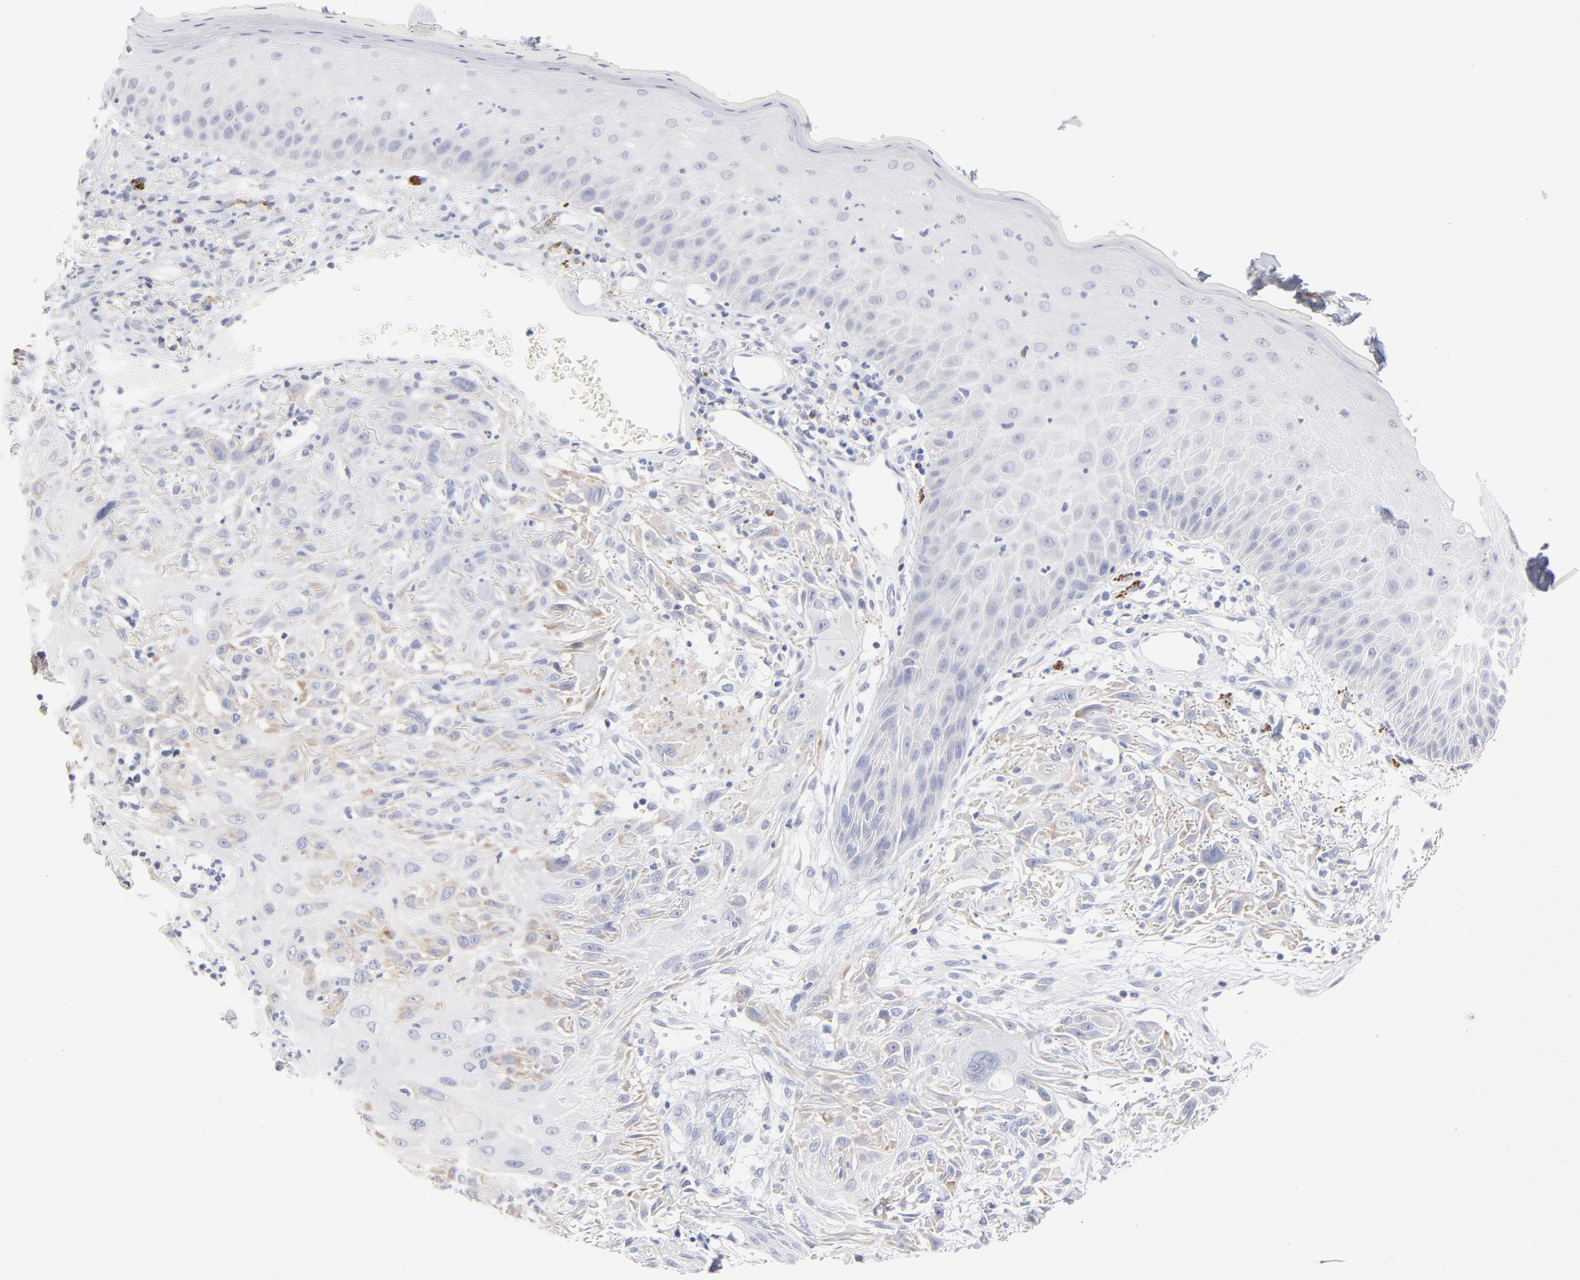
{"staining": {"intensity": "moderate", "quantity": "<25%", "location": "cytoplasmic/membranous"}, "tissue": "skin cancer", "cell_type": "Tumor cells", "image_type": "cancer", "snomed": [{"axis": "morphology", "description": "Squamous cell carcinoma, NOS"}, {"axis": "topography", "description": "Skin"}], "caption": "An image showing moderate cytoplasmic/membranous positivity in about <25% of tumor cells in squamous cell carcinoma (skin), as visualized by brown immunohistochemical staining.", "gene": "MID1", "patient": {"sex": "female", "age": 59}}